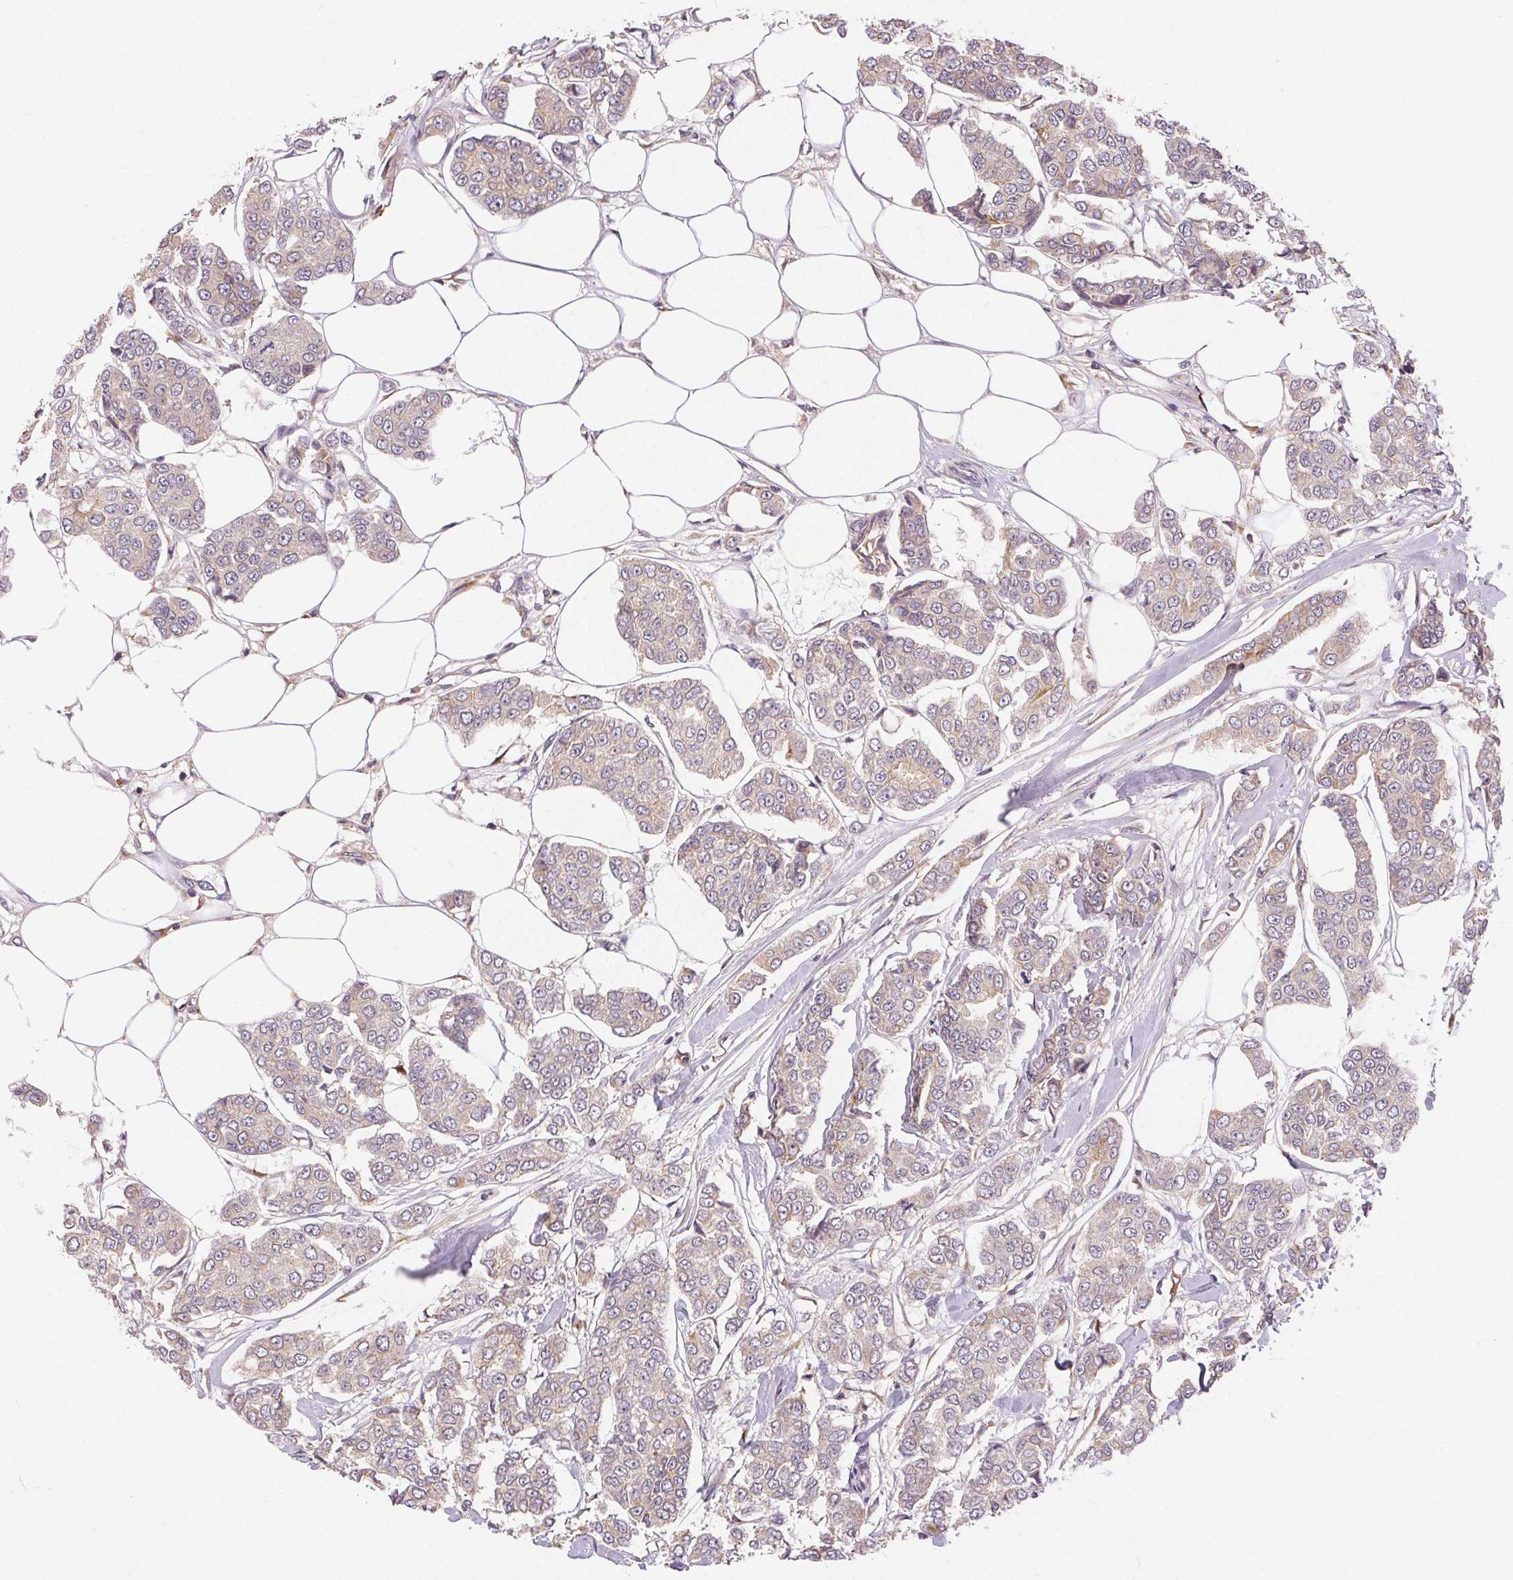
{"staining": {"intensity": "negative", "quantity": "none", "location": "none"}, "tissue": "breast cancer", "cell_type": "Tumor cells", "image_type": "cancer", "snomed": [{"axis": "morphology", "description": "Duct carcinoma"}, {"axis": "topography", "description": "Breast"}], "caption": "This is a image of immunohistochemistry staining of breast cancer (invasive ductal carcinoma), which shows no staining in tumor cells.", "gene": "MAPKAPK2", "patient": {"sex": "female", "age": 94}}